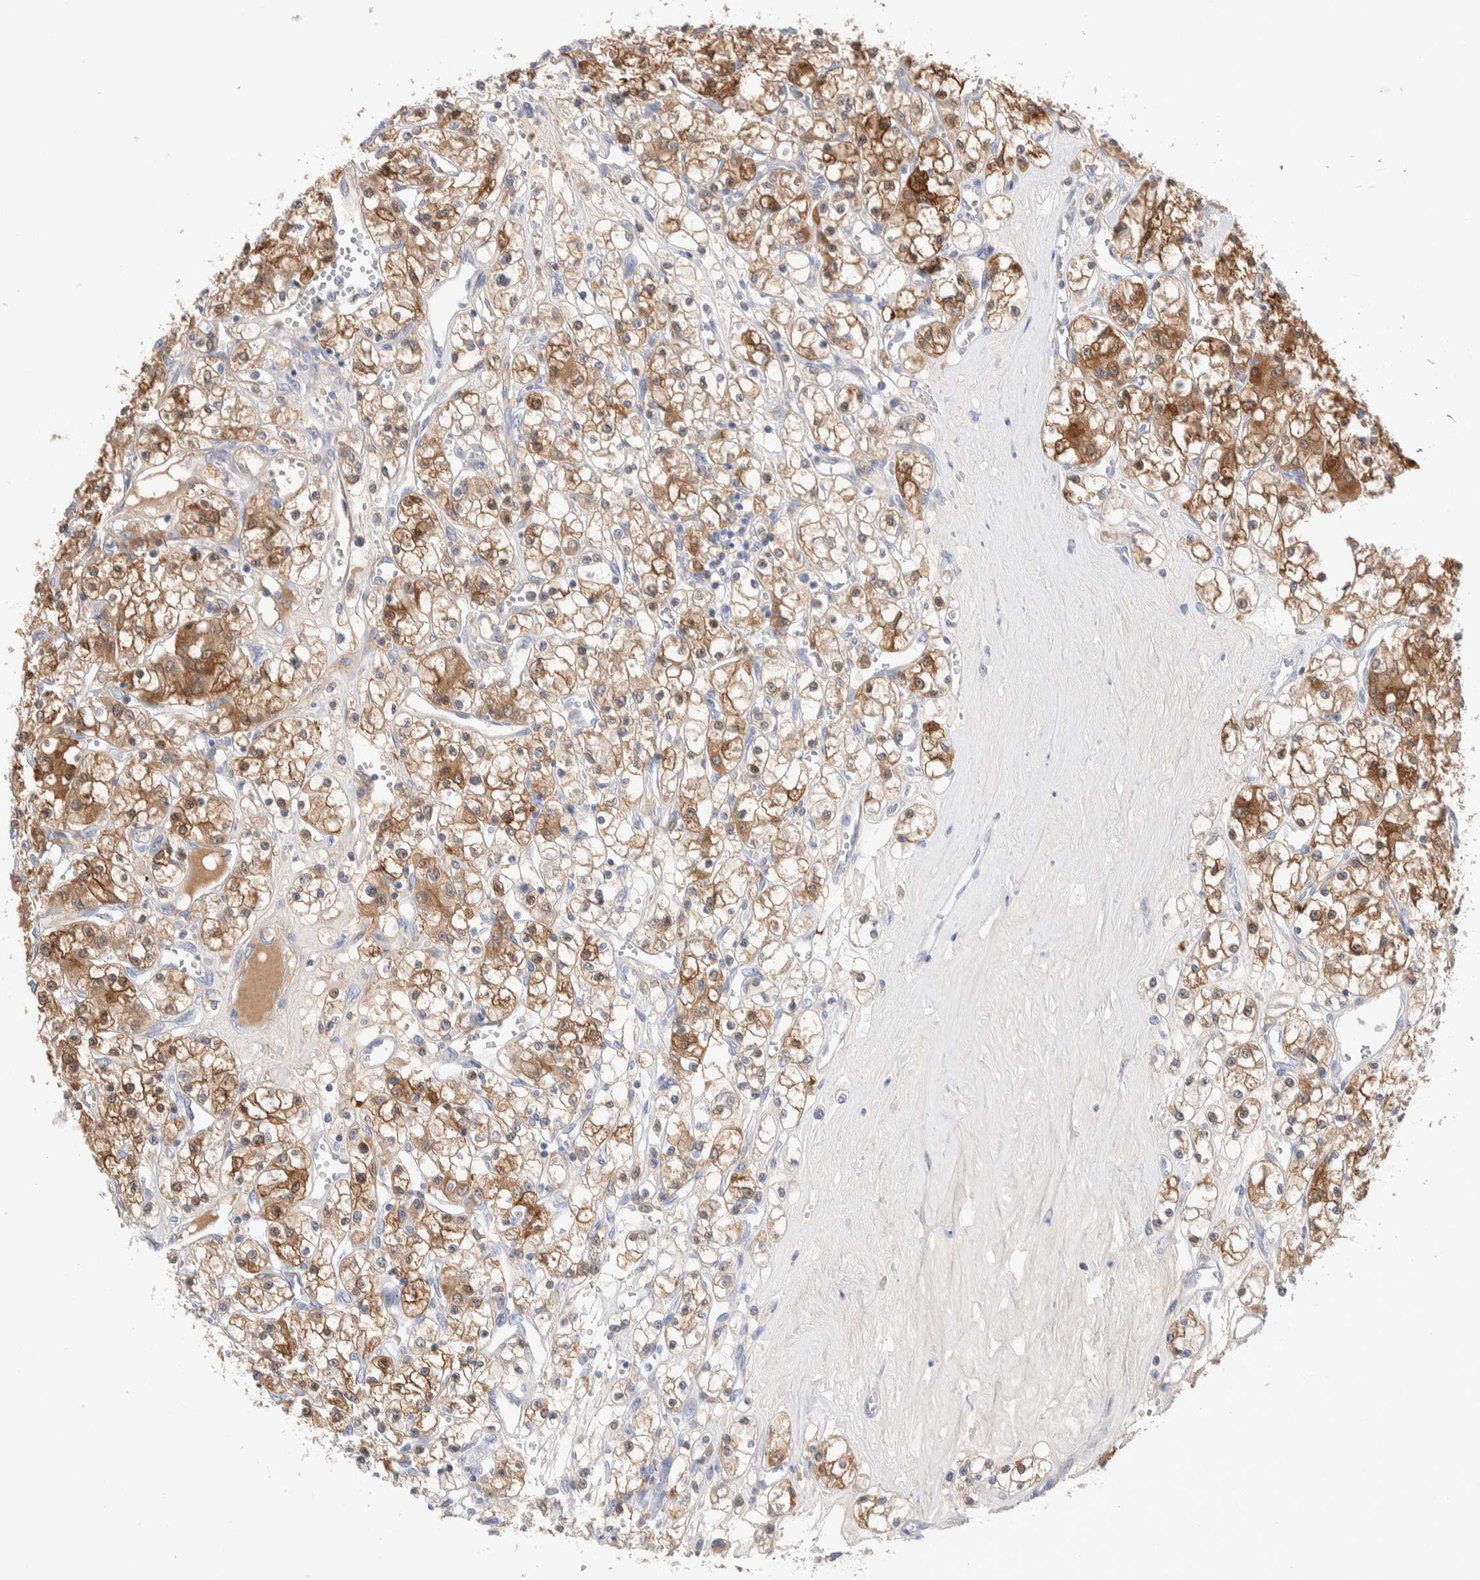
{"staining": {"intensity": "moderate", "quantity": ">75%", "location": "cytoplasmic/membranous"}, "tissue": "renal cancer", "cell_type": "Tumor cells", "image_type": "cancer", "snomed": [{"axis": "morphology", "description": "Adenocarcinoma, NOS"}, {"axis": "topography", "description": "Kidney"}], "caption": "Renal cancer (adenocarcinoma) stained with a protein marker exhibits moderate staining in tumor cells.", "gene": "GDA", "patient": {"sex": "female", "age": 59}}